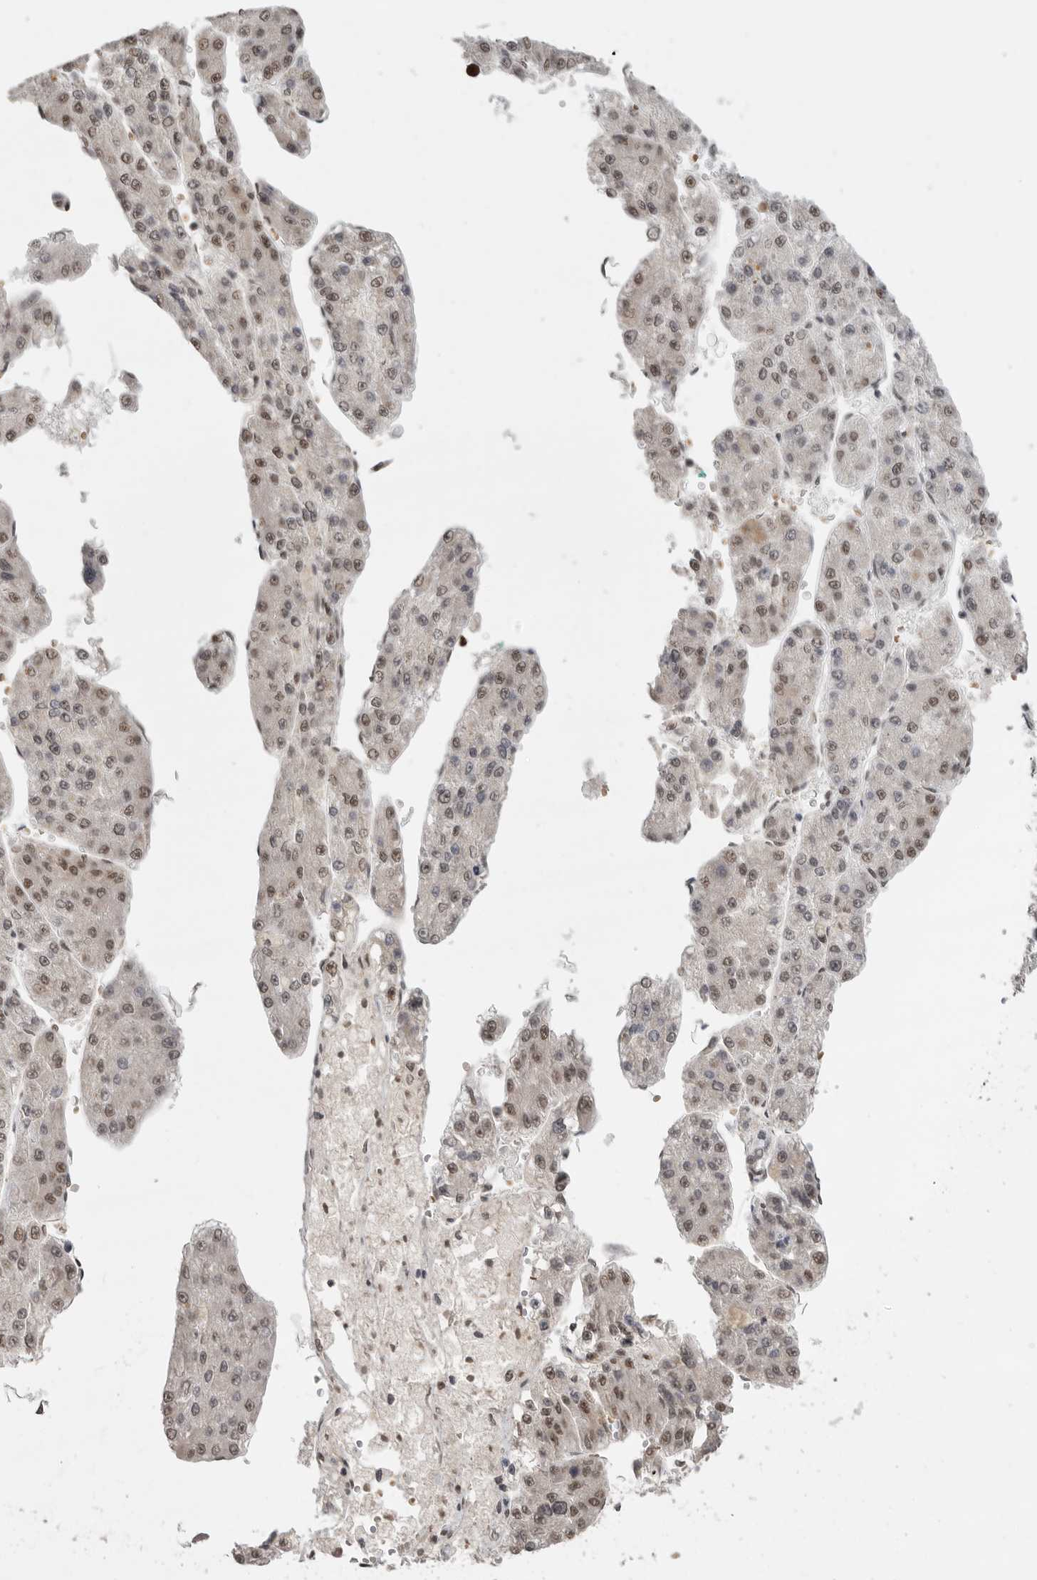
{"staining": {"intensity": "moderate", "quantity": "25%-75%", "location": "nuclear"}, "tissue": "liver cancer", "cell_type": "Tumor cells", "image_type": "cancer", "snomed": [{"axis": "morphology", "description": "Carcinoma, Hepatocellular, NOS"}, {"axis": "topography", "description": "Liver"}], "caption": "Immunohistochemical staining of human liver hepatocellular carcinoma exhibits medium levels of moderate nuclear protein staining in about 25%-75% of tumor cells.", "gene": "PPP1R10", "patient": {"sex": "female", "age": 73}}